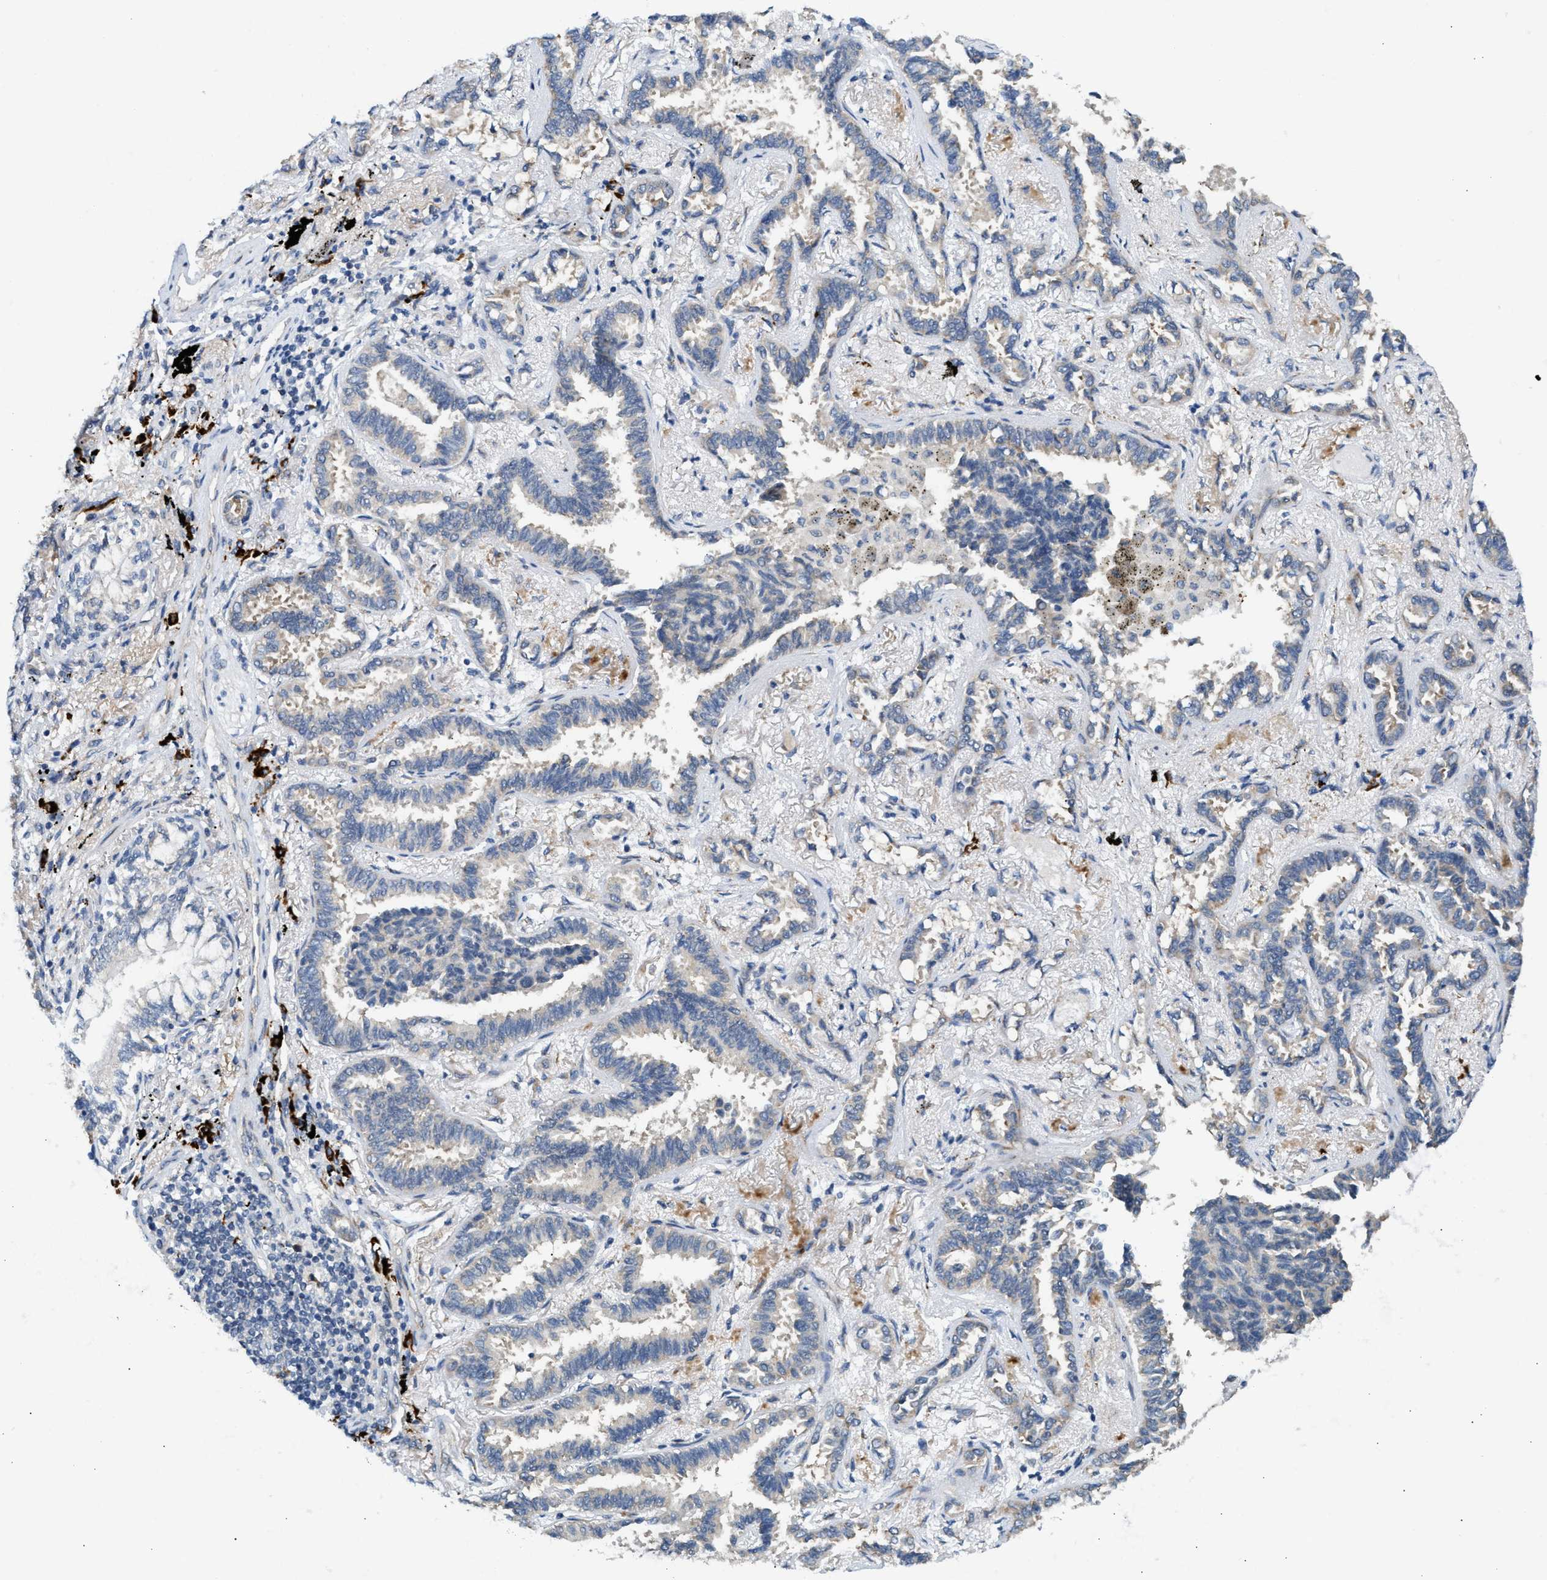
{"staining": {"intensity": "weak", "quantity": "25%-75%", "location": "cytoplasmic/membranous"}, "tissue": "lung cancer", "cell_type": "Tumor cells", "image_type": "cancer", "snomed": [{"axis": "morphology", "description": "Adenocarcinoma, NOS"}, {"axis": "topography", "description": "Lung"}], "caption": "Immunohistochemistry (IHC) micrograph of human adenocarcinoma (lung) stained for a protein (brown), which shows low levels of weak cytoplasmic/membranous positivity in approximately 25%-75% of tumor cells.", "gene": "KCNC2", "patient": {"sex": "male", "age": 59}}